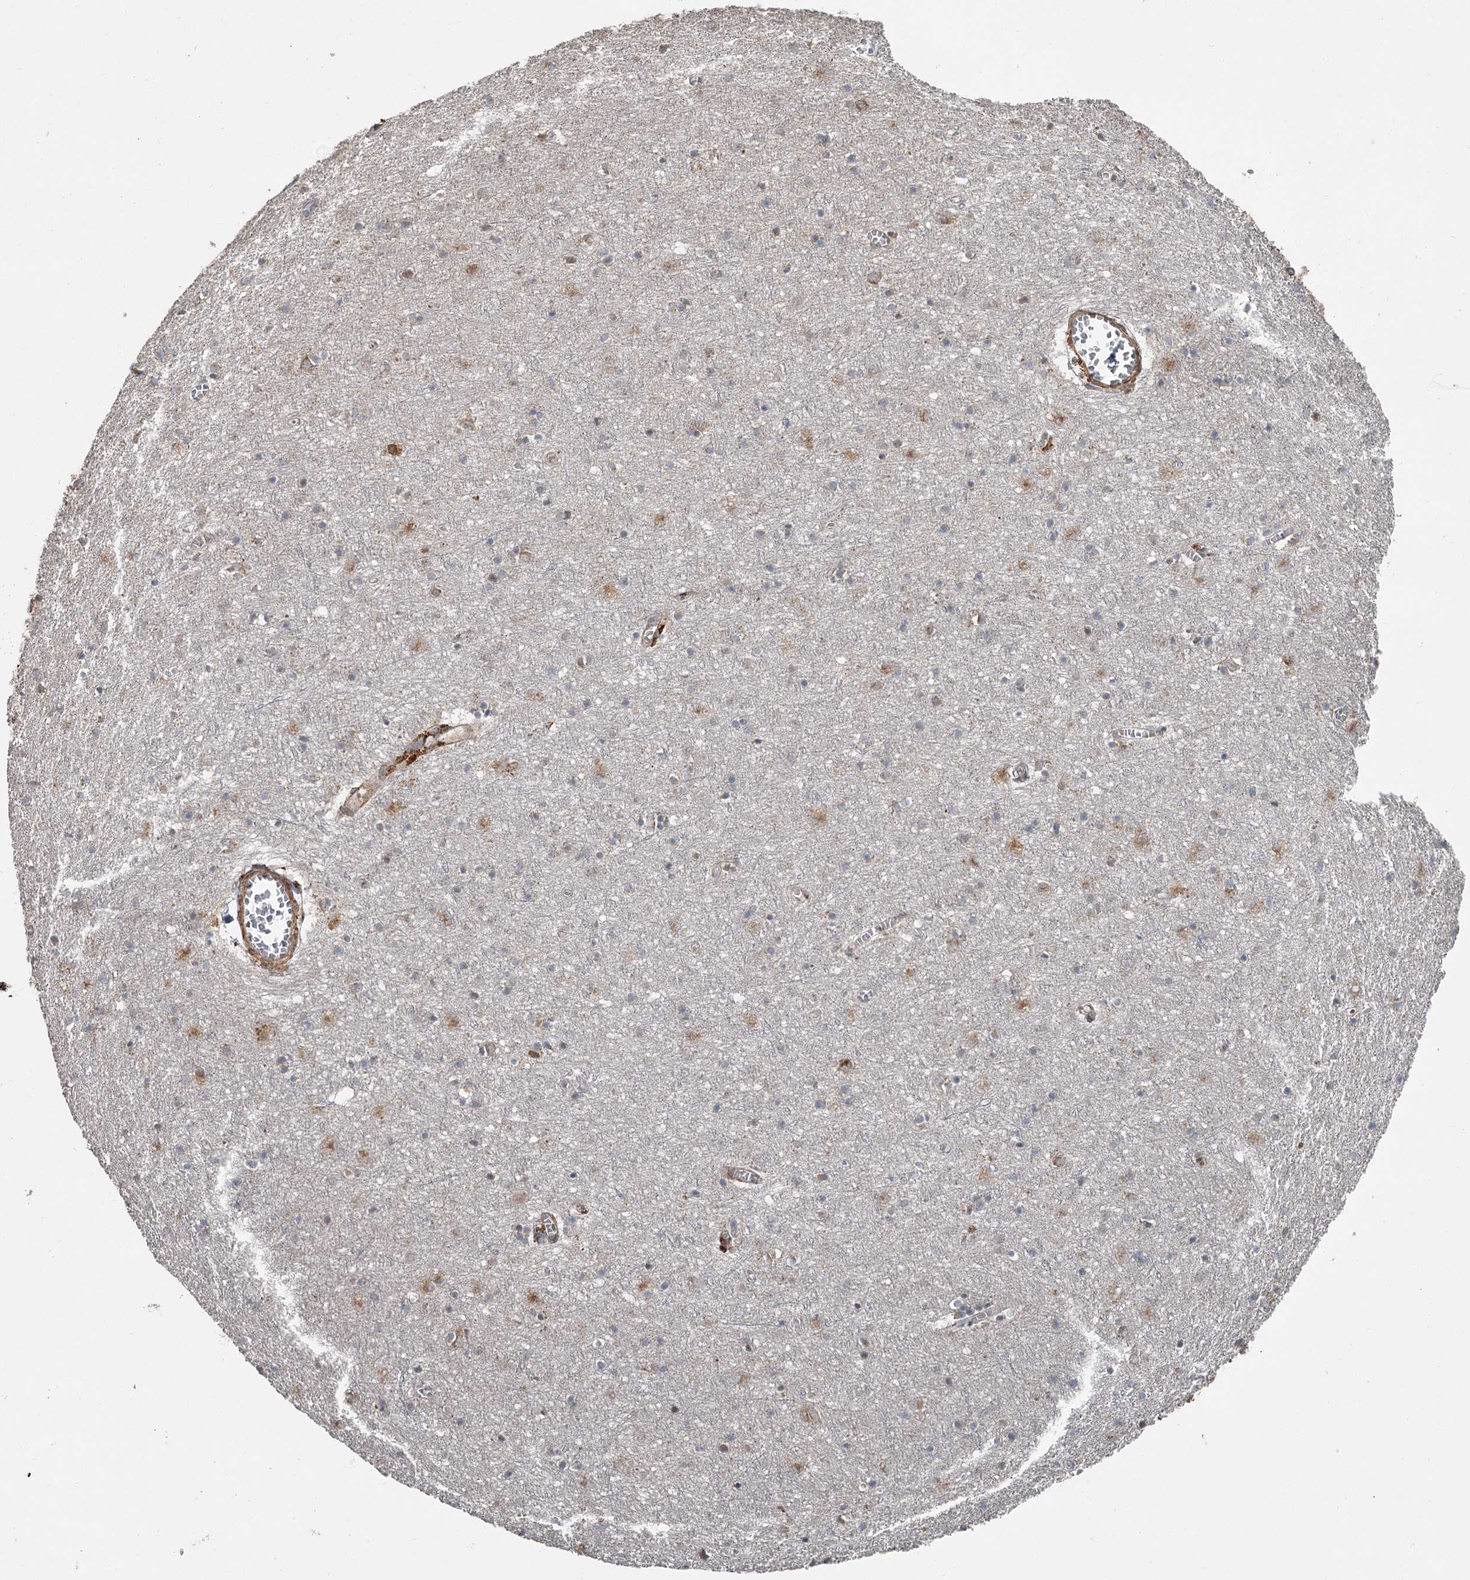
{"staining": {"intensity": "moderate", "quantity": ">75%", "location": "cytoplasmic/membranous"}, "tissue": "cerebral cortex", "cell_type": "Endothelial cells", "image_type": "normal", "snomed": [{"axis": "morphology", "description": "Normal tissue, NOS"}, {"axis": "topography", "description": "Cerebral cortex"}], "caption": "Benign cerebral cortex displays moderate cytoplasmic/membranous positivity in approximately >75% of endothelial cells.", "gene": "RASSF8", "patient": {"sex": "female", "age": 64}}